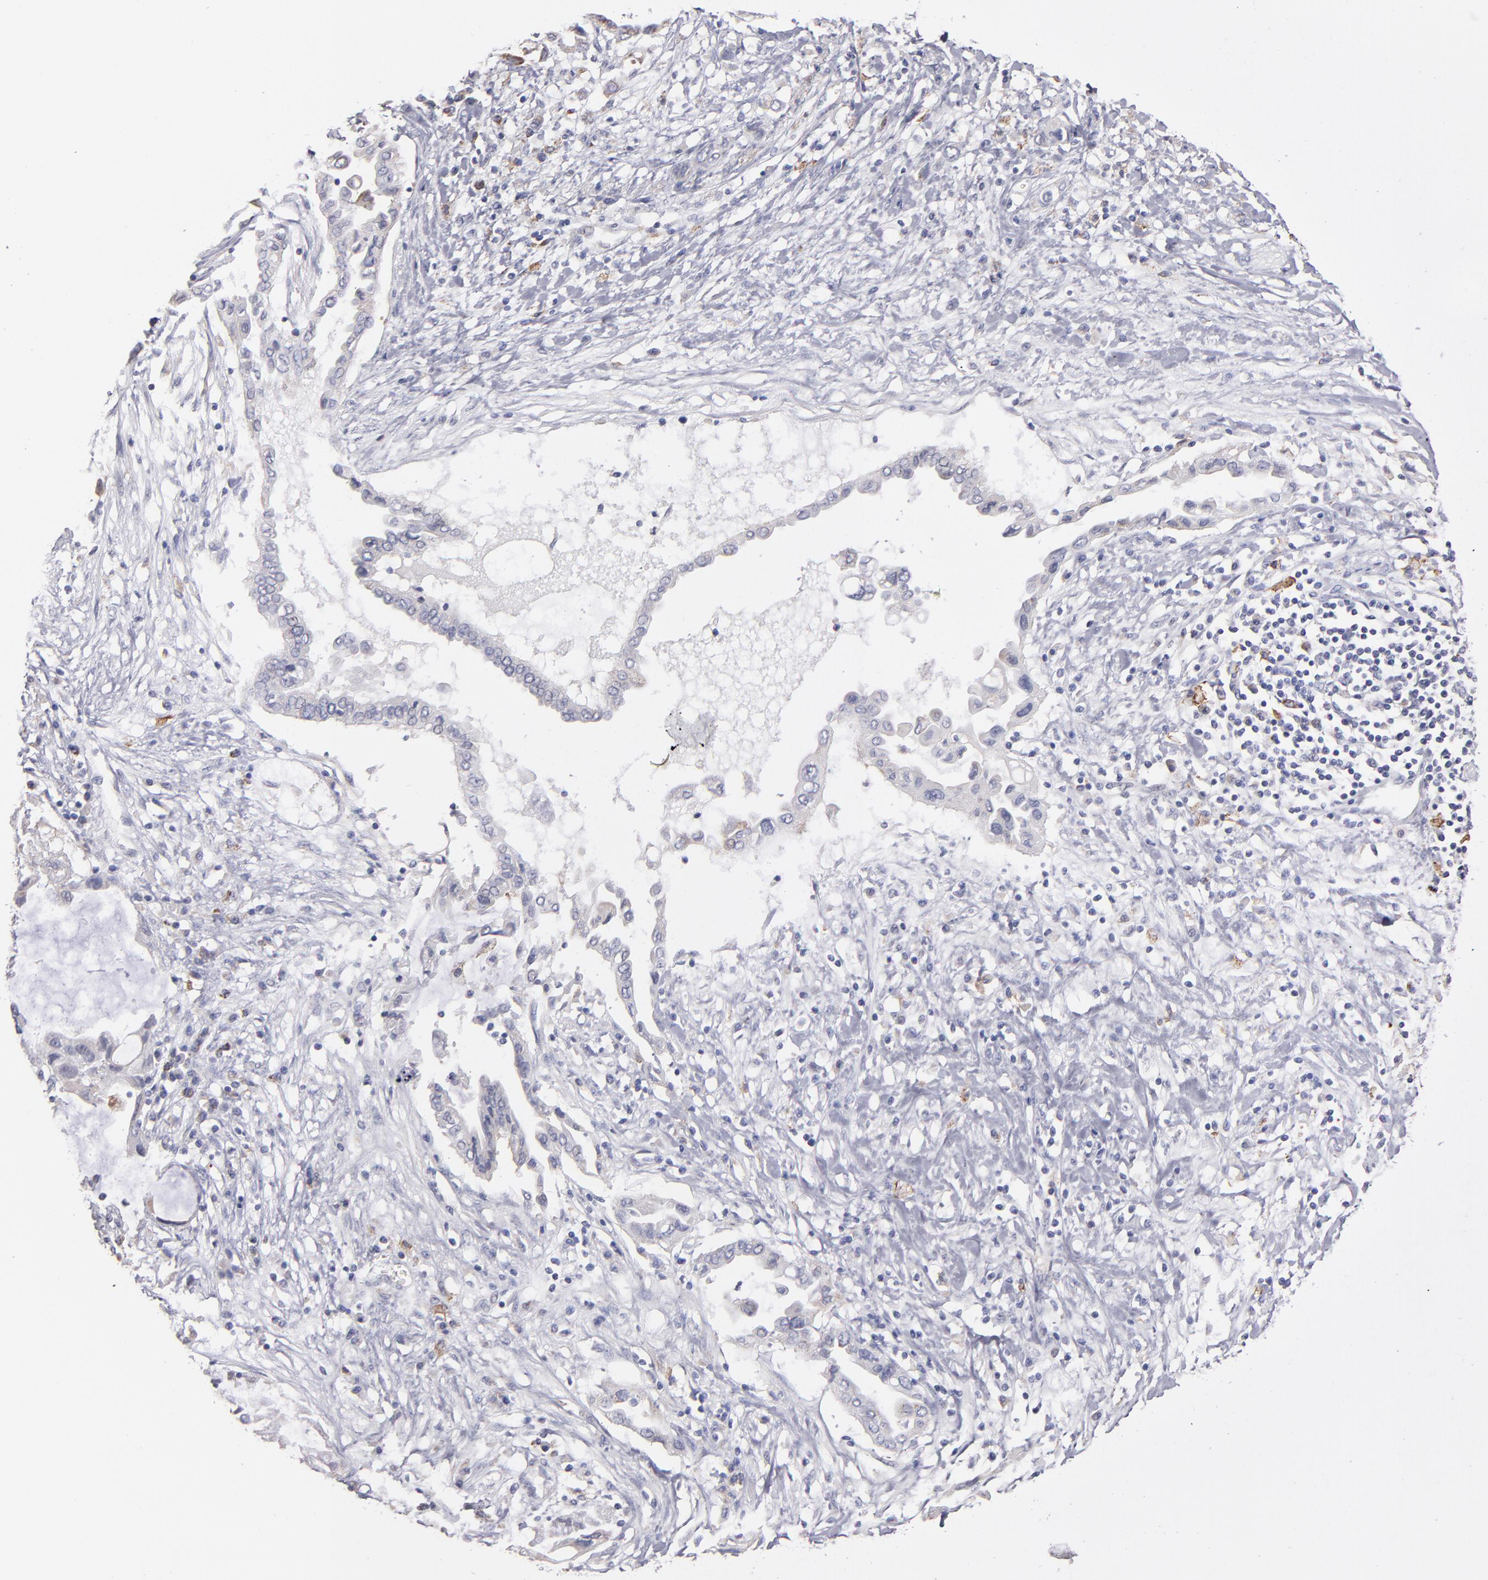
{"staining": {"intensity": "weak", "quantity": "<25%", "location": "cytoplasmic/membranous"}, "tissue": "pancreatic cancer", "cell_type": "Tumor cells", "image_type": "cancer", "snomed": [{"axis": "morphology", "description": "Adenocarcinoma, NOS"}, {"axis": "topography", "description": "Pancreas"}], "caption": "DAB (3,3'-diaminobenzidine) immunohistochemical staining of pancreatic adenocarcinoma displays no significant positivity in tumor cells.", "gene": "GLDC", "patient": {"sex": "female", "age": 57}}